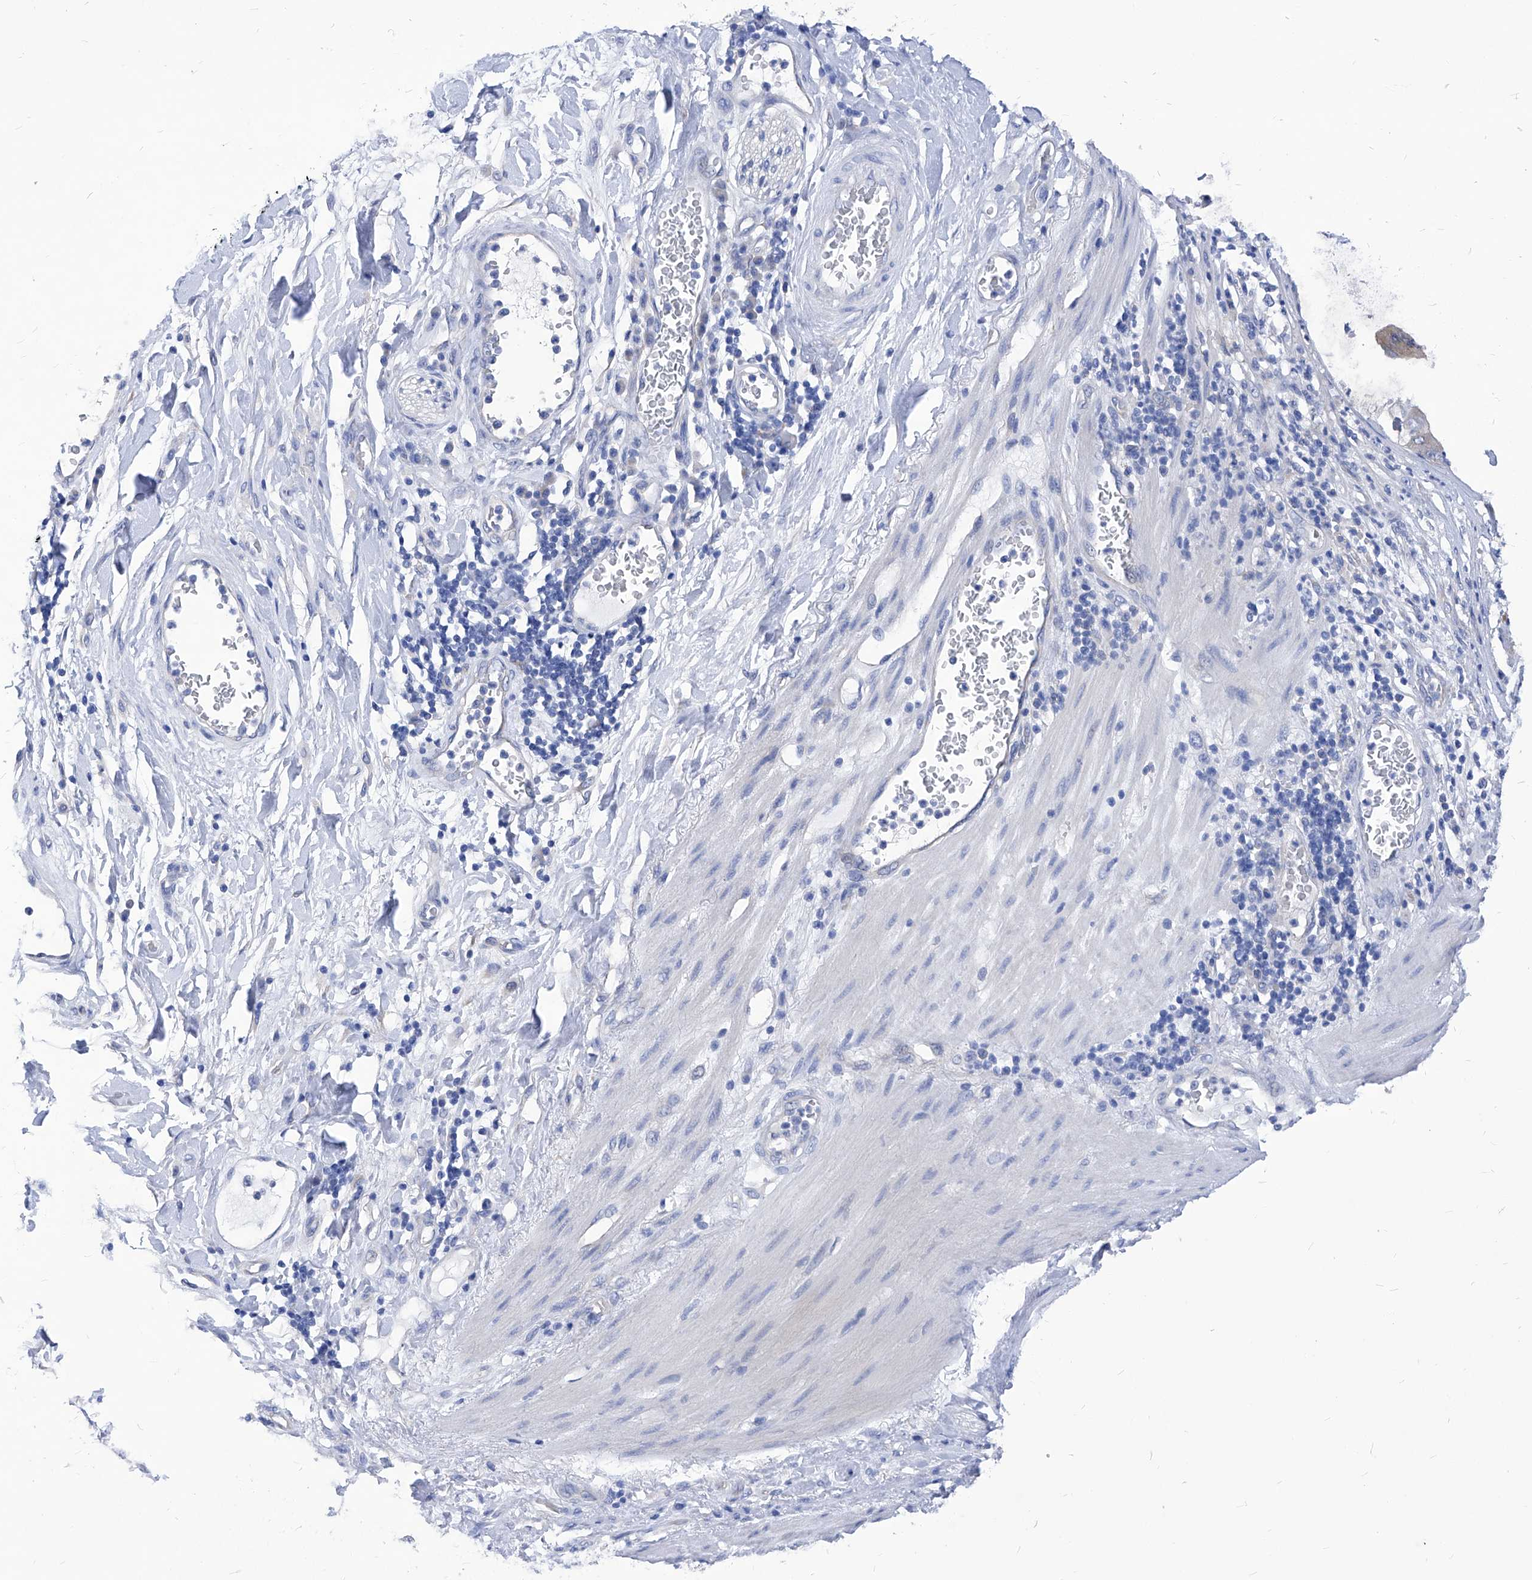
{"staining": {"intensity": "negative", "quantity": "none", "location": "none"}, "tissue": "stomach cancer", "cell_type": "Tumor cells", "image_type": "cancer", "snomed": [{"axis": "morphology", "description": "Adenocarcinoma, NOS"}, {"axis": "topography", "description": "Stomach"}], "caption": "The micrograph shows no significant expression in tumor cells of stomach cancer (adenocarcinoma).", "gene": "XPNPEP1", "patient": {"sex": "female", "age": 73}}